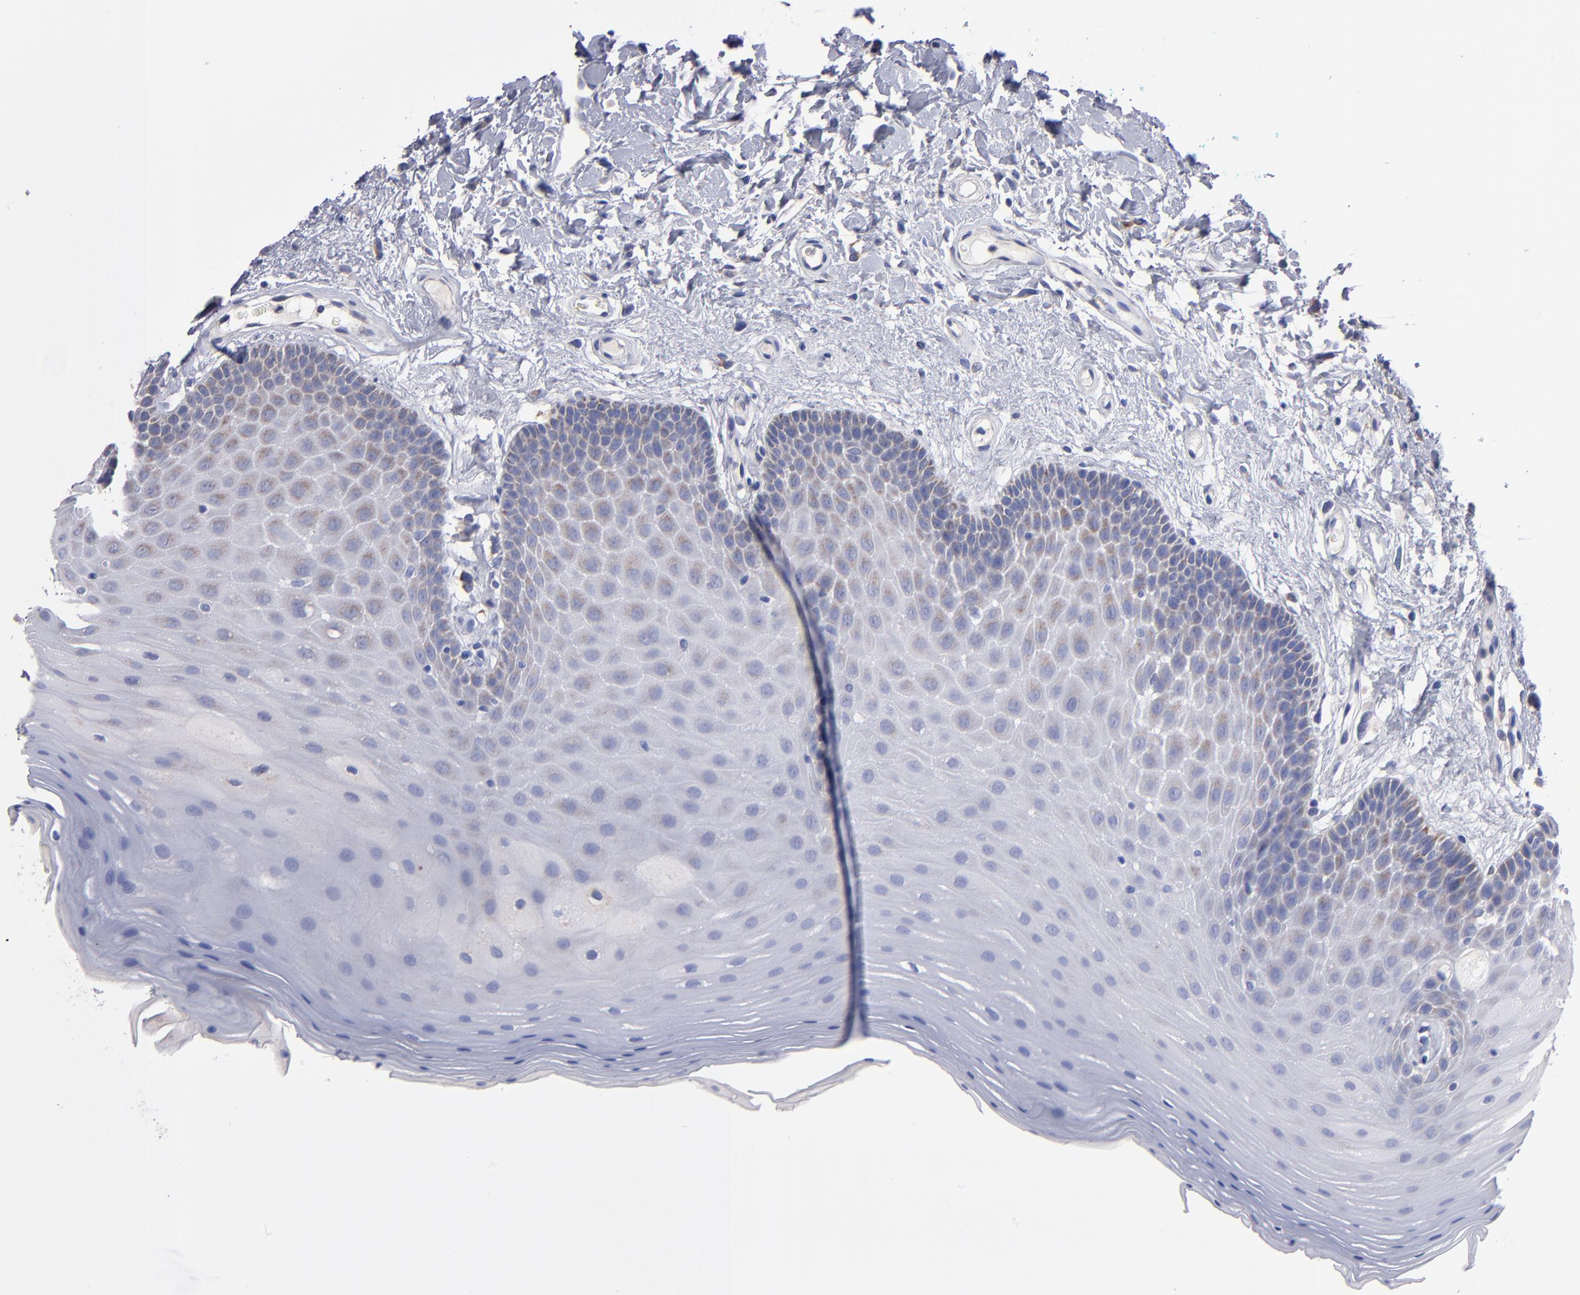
{"staining": {"intensity": "weak", "quantity": "25%-75%", "location": "cytoplasmic/membranous"}, "tissue": "oral mucosa", "cell_type": "Squamous epithelial cells", "image_type": "normal", "snomed": [{"axis": "morphology", "description": "Normal tissue, NOS"}, {"axis": "morphology", "description": "Squamous cell carcinoma, NOS"}, {"axis": "topography", "description": "Skeletal muscle"}, {"axis": "topography", "description": "Oral tissue"}, {"axis": "topography", "description": "Head-Neck"}], "caption": "Immunohistochemical staining of unremarkable oral mucosa displays low levels of weak cytoplasmic/membranous positivity in approximately 25%-75% of squamous epithelial cells.", "gene": "DIABLO", "patient": {"sex": "male", "age": 71}}